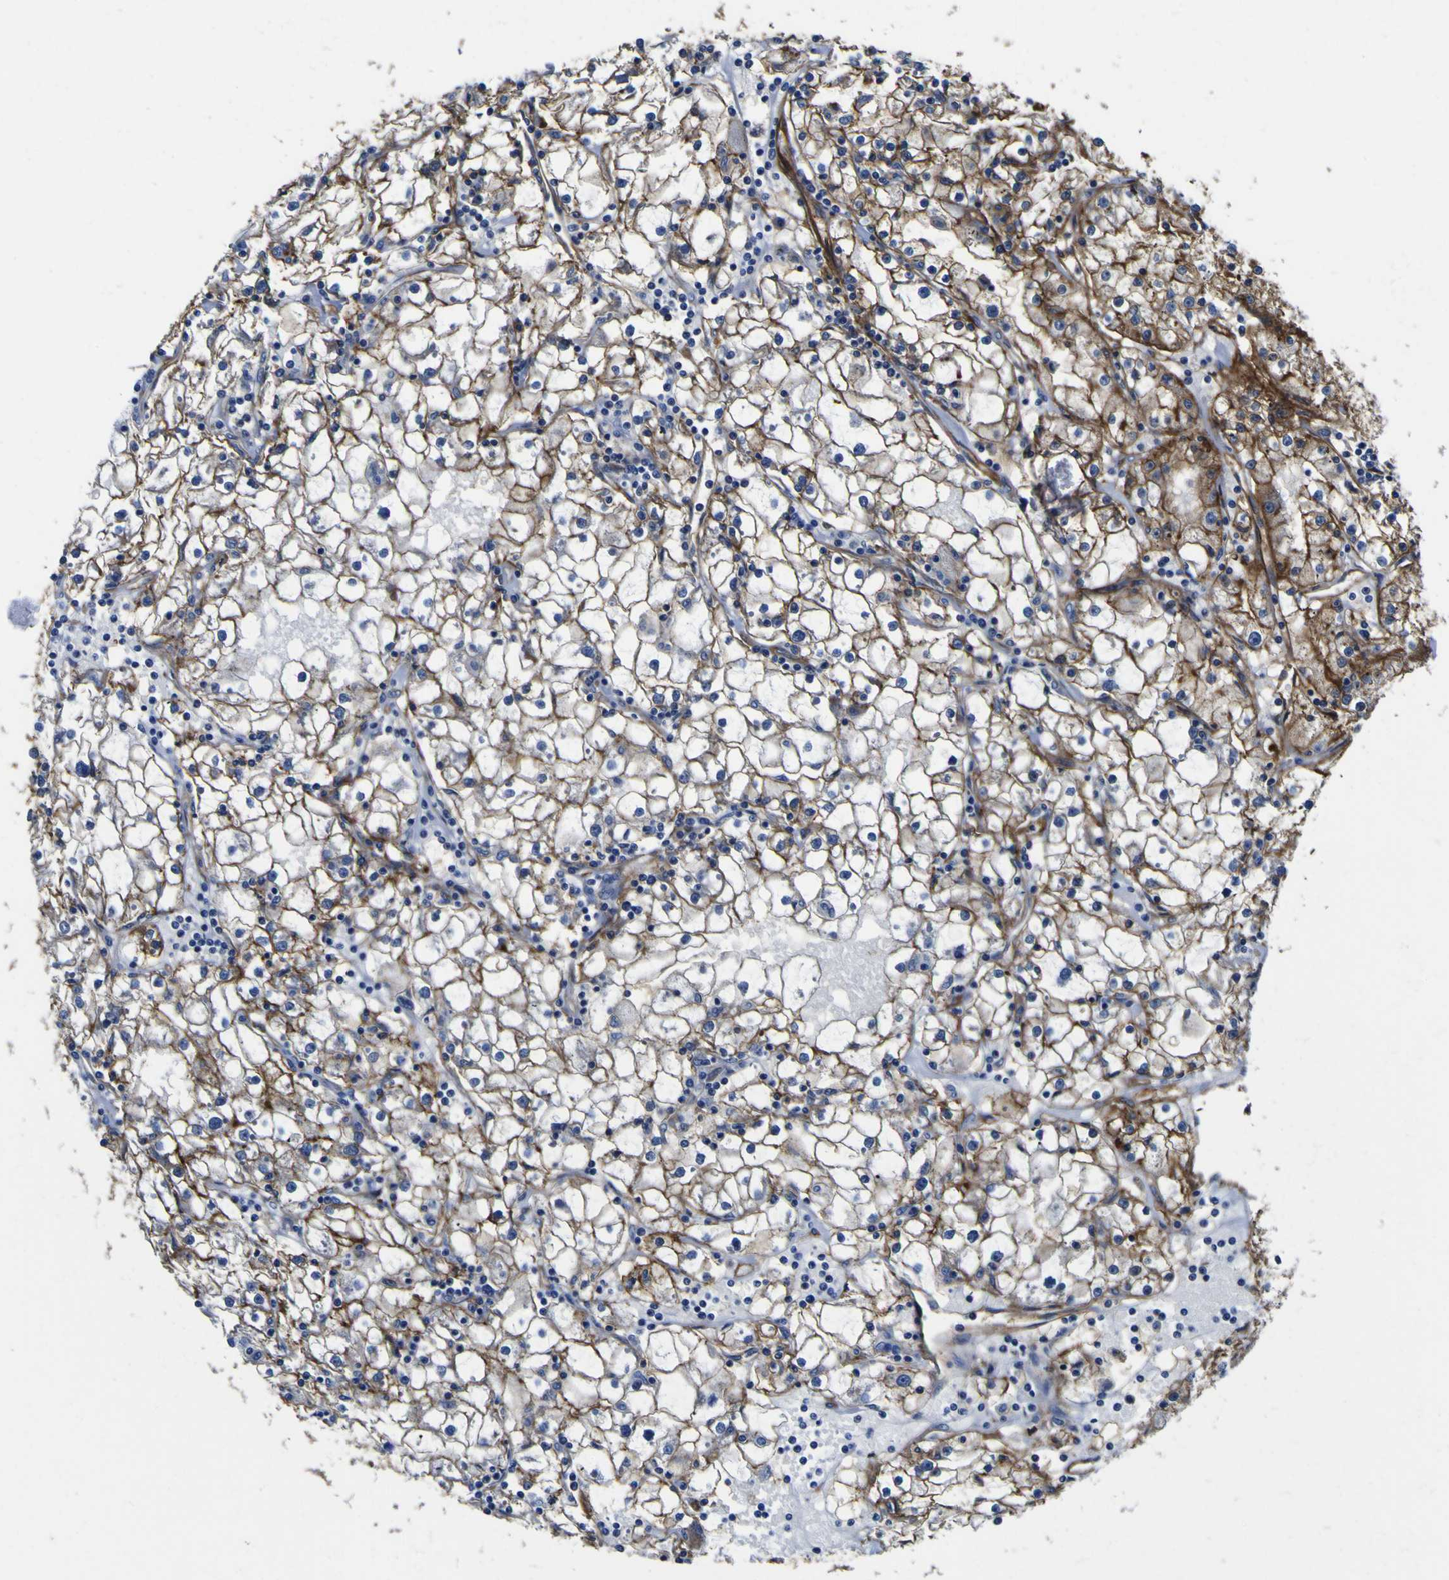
{"staining": {"intensity": "moderate", "quantity": ">75%", "location": "cytoplasmic/membranous"}, "tissue": "renal cancer", "cell_type": "Tumor cells", "image_type": "cancer", "snomed": [{"axis": "morphology", "description": "Adenocarcinoma, NOS"}, {"axis": "topography", "description": "Kidney"}], "caption": "Moderate cytoplasmic/membranous protein positivity is identified in about >75% of tumor cells in renal adenocarcinoma.", "gene": "CD151", "patient": {"sex": "male", "age": 56}}